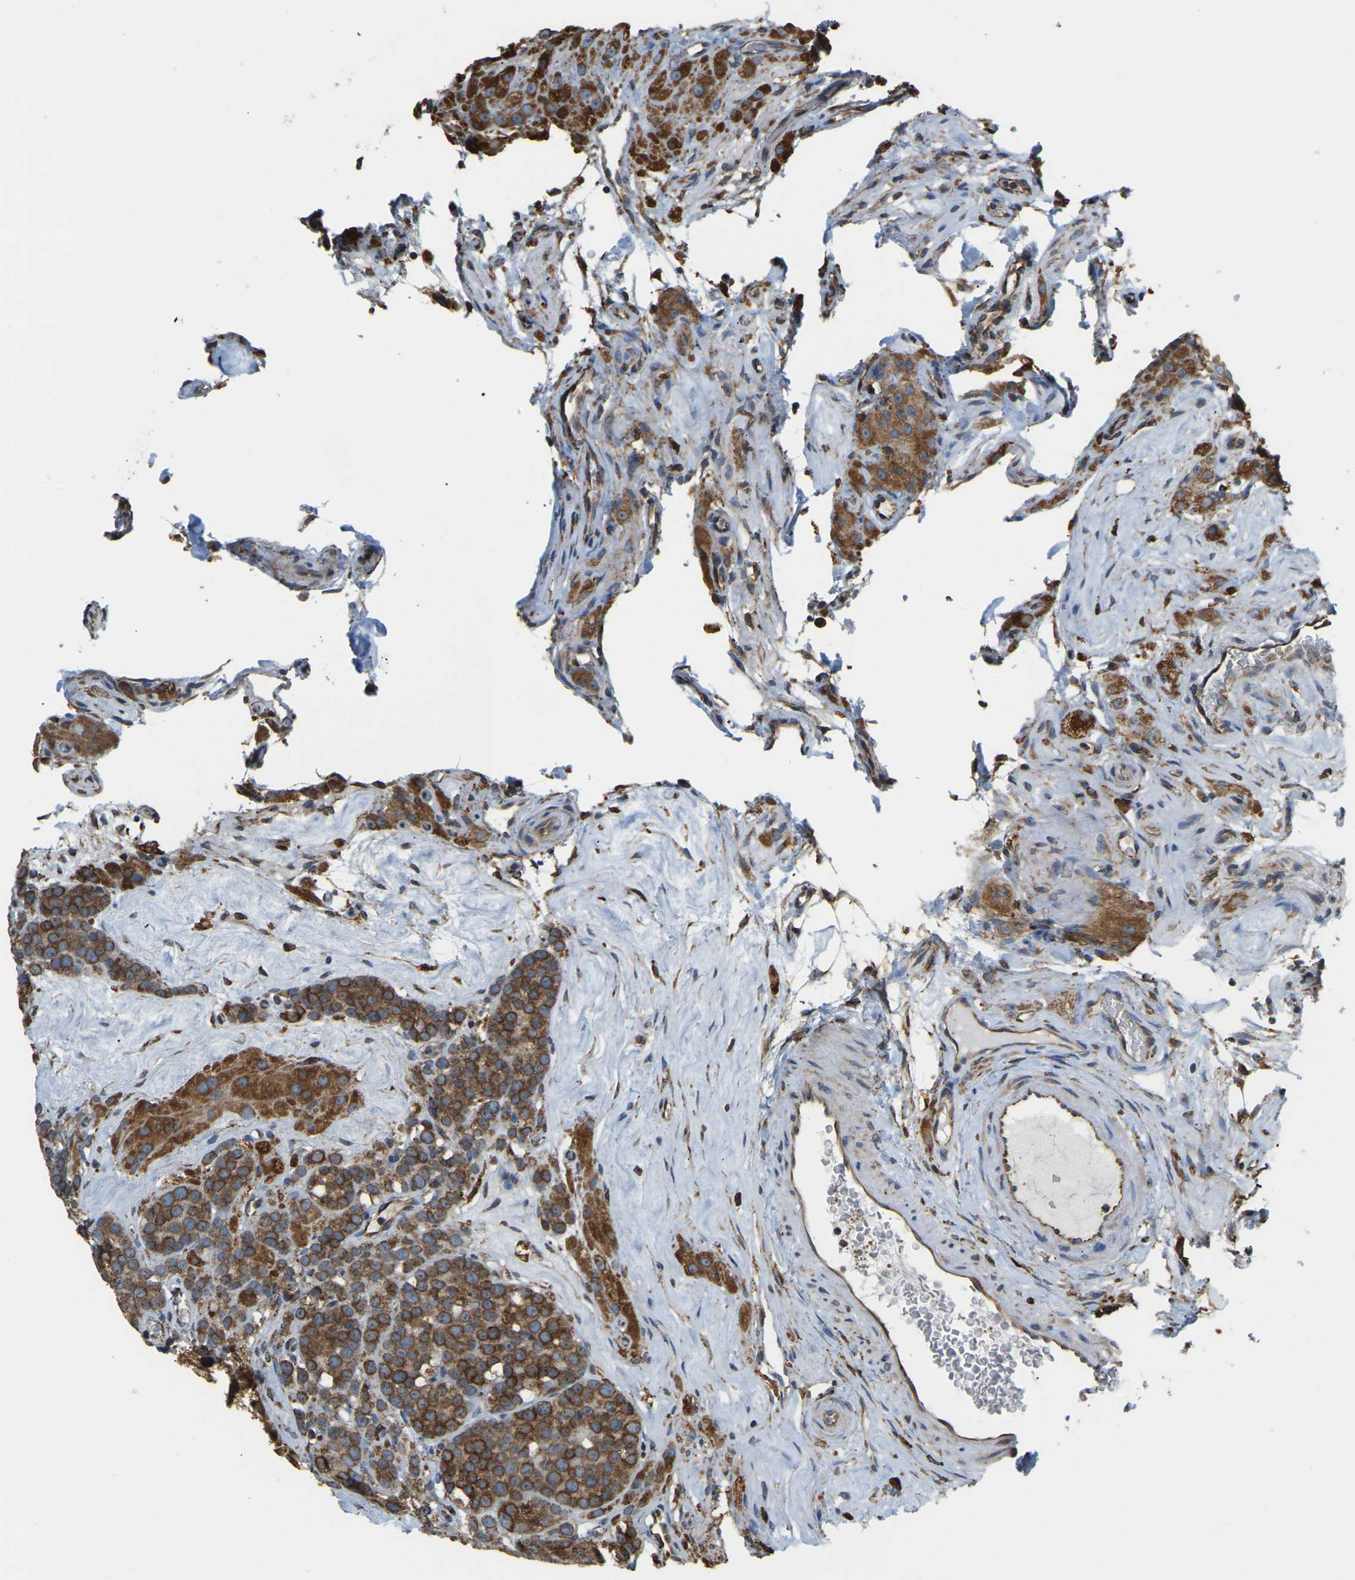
{"staining": {"intensity": "moderate", "quantity": ">75%", "location": "cytoplasmic/membranous"}, "tissue": "testis cancer", "cell_type": "Tumor cells", "image_type": "cancer", "snomed": [{"axis": "morphology", "description": "Seminoma, NOS"}, {"axis": "topography", "description": "Testis"}], "caption": "Testis cancer was stained to show a protein in brown. There is medium levels of moderate cytoplasmic/membranous staining in approximately >75% of tumor cells. The protein is stained brown, and the nuclei are stained in blue (DAB IHC with brightfield microscopy, high magnification).", "gene": "RNF115", "patient": {"sex": "male", "age": 71}}